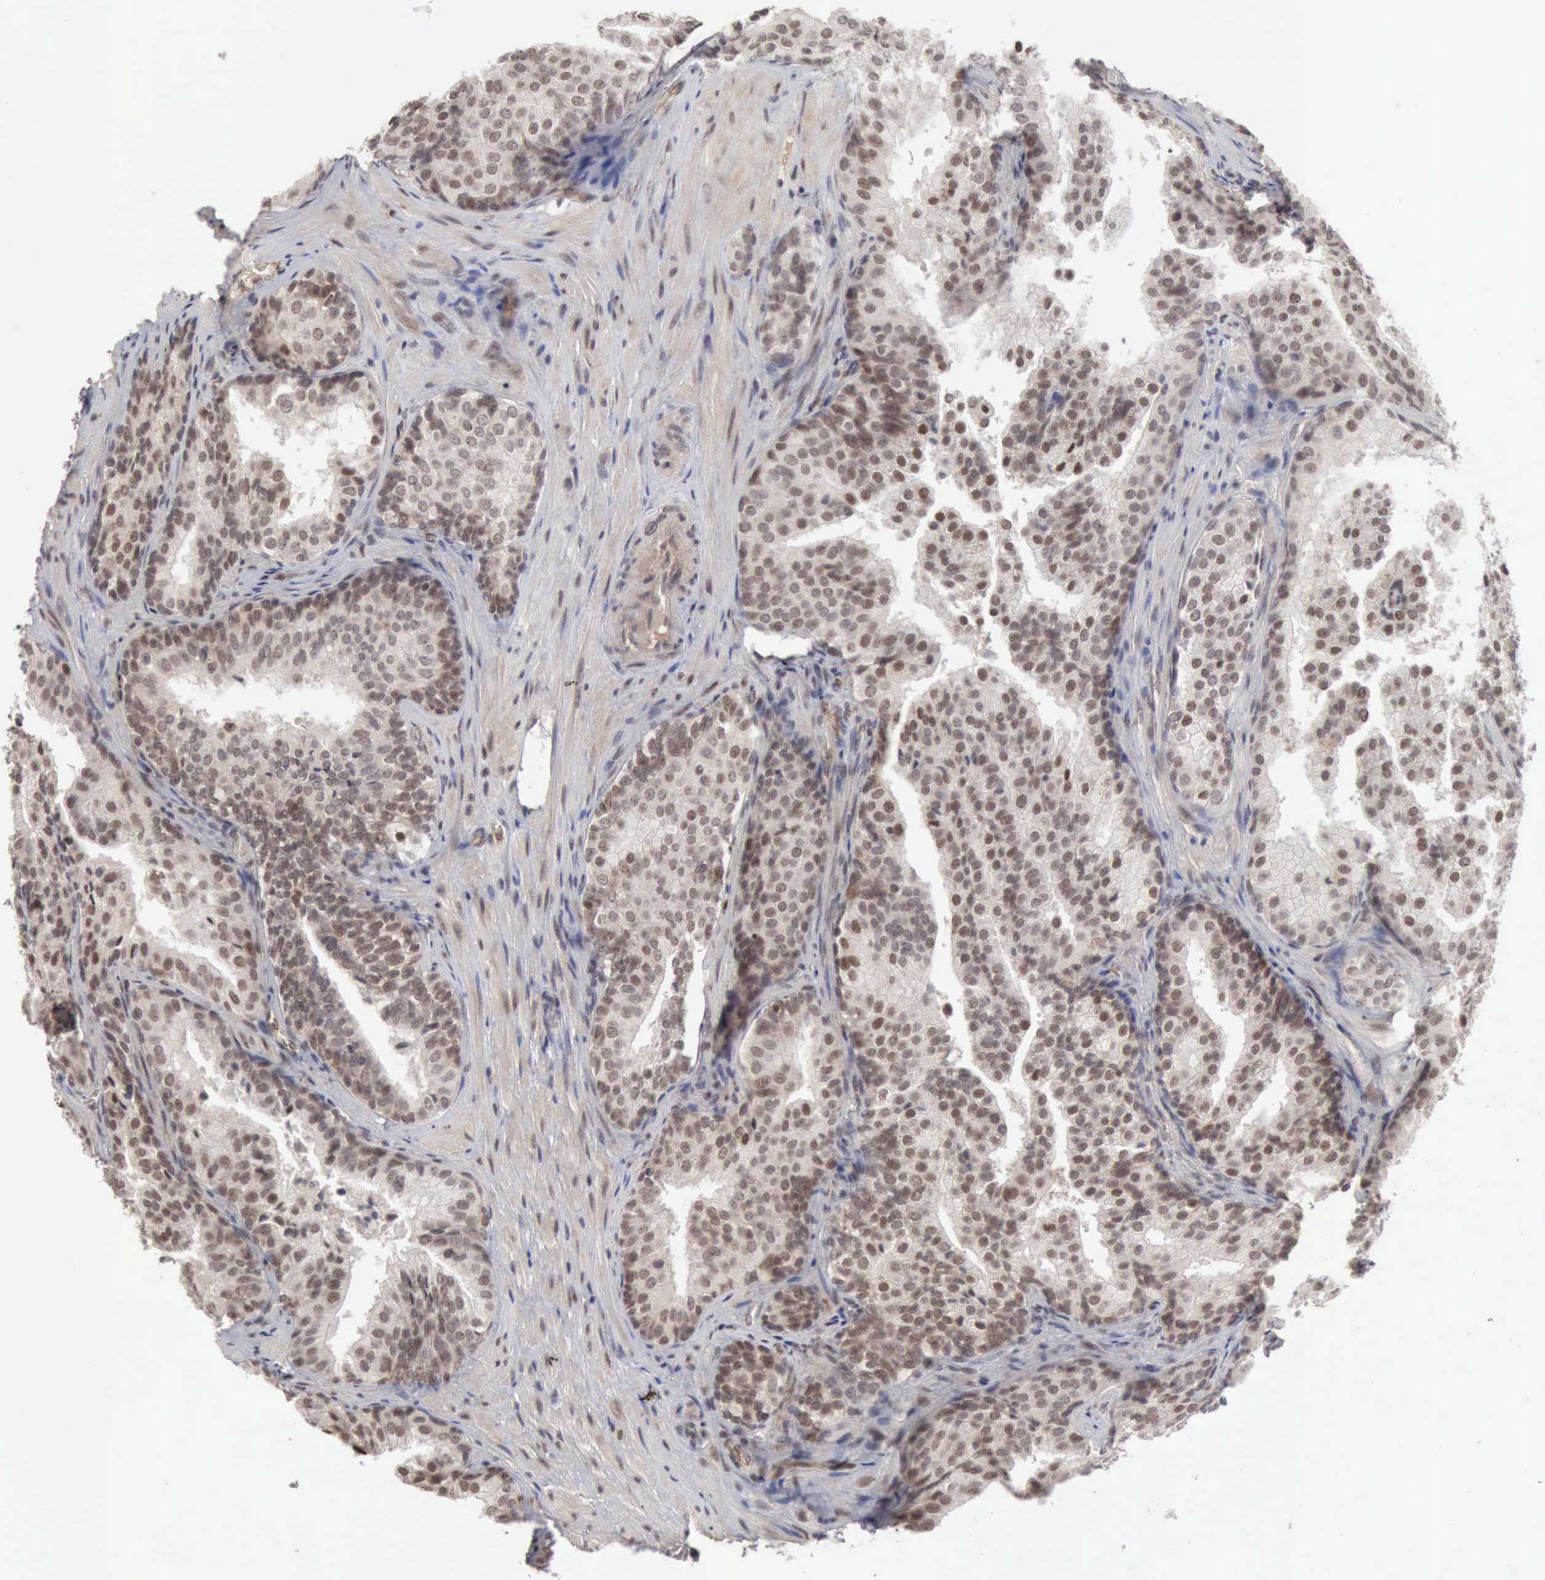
{"staining": {"intensity": "moderate", "quantity": ">75%", "location": "cytoplasmic/membranous,nuclear"}, "tissue": "prostate cancer", "cell_type": "Tumor cells", "image_type": "cancer", "snomed": [{"axis": "morphology", "description": "Adenocarcinoma, Low grade"}, {"axis": "topography", "description": "Prostate"}], "caption": "Protein expression analysis of human prostate cancer (low-grade adenocarcinoma) reveals moderate cytoplasmic/membranous and nuclear staining in about >75% of tumor cells.", "gene": "CDKN2A", "patient": {"sex": "male", "age": 69}}